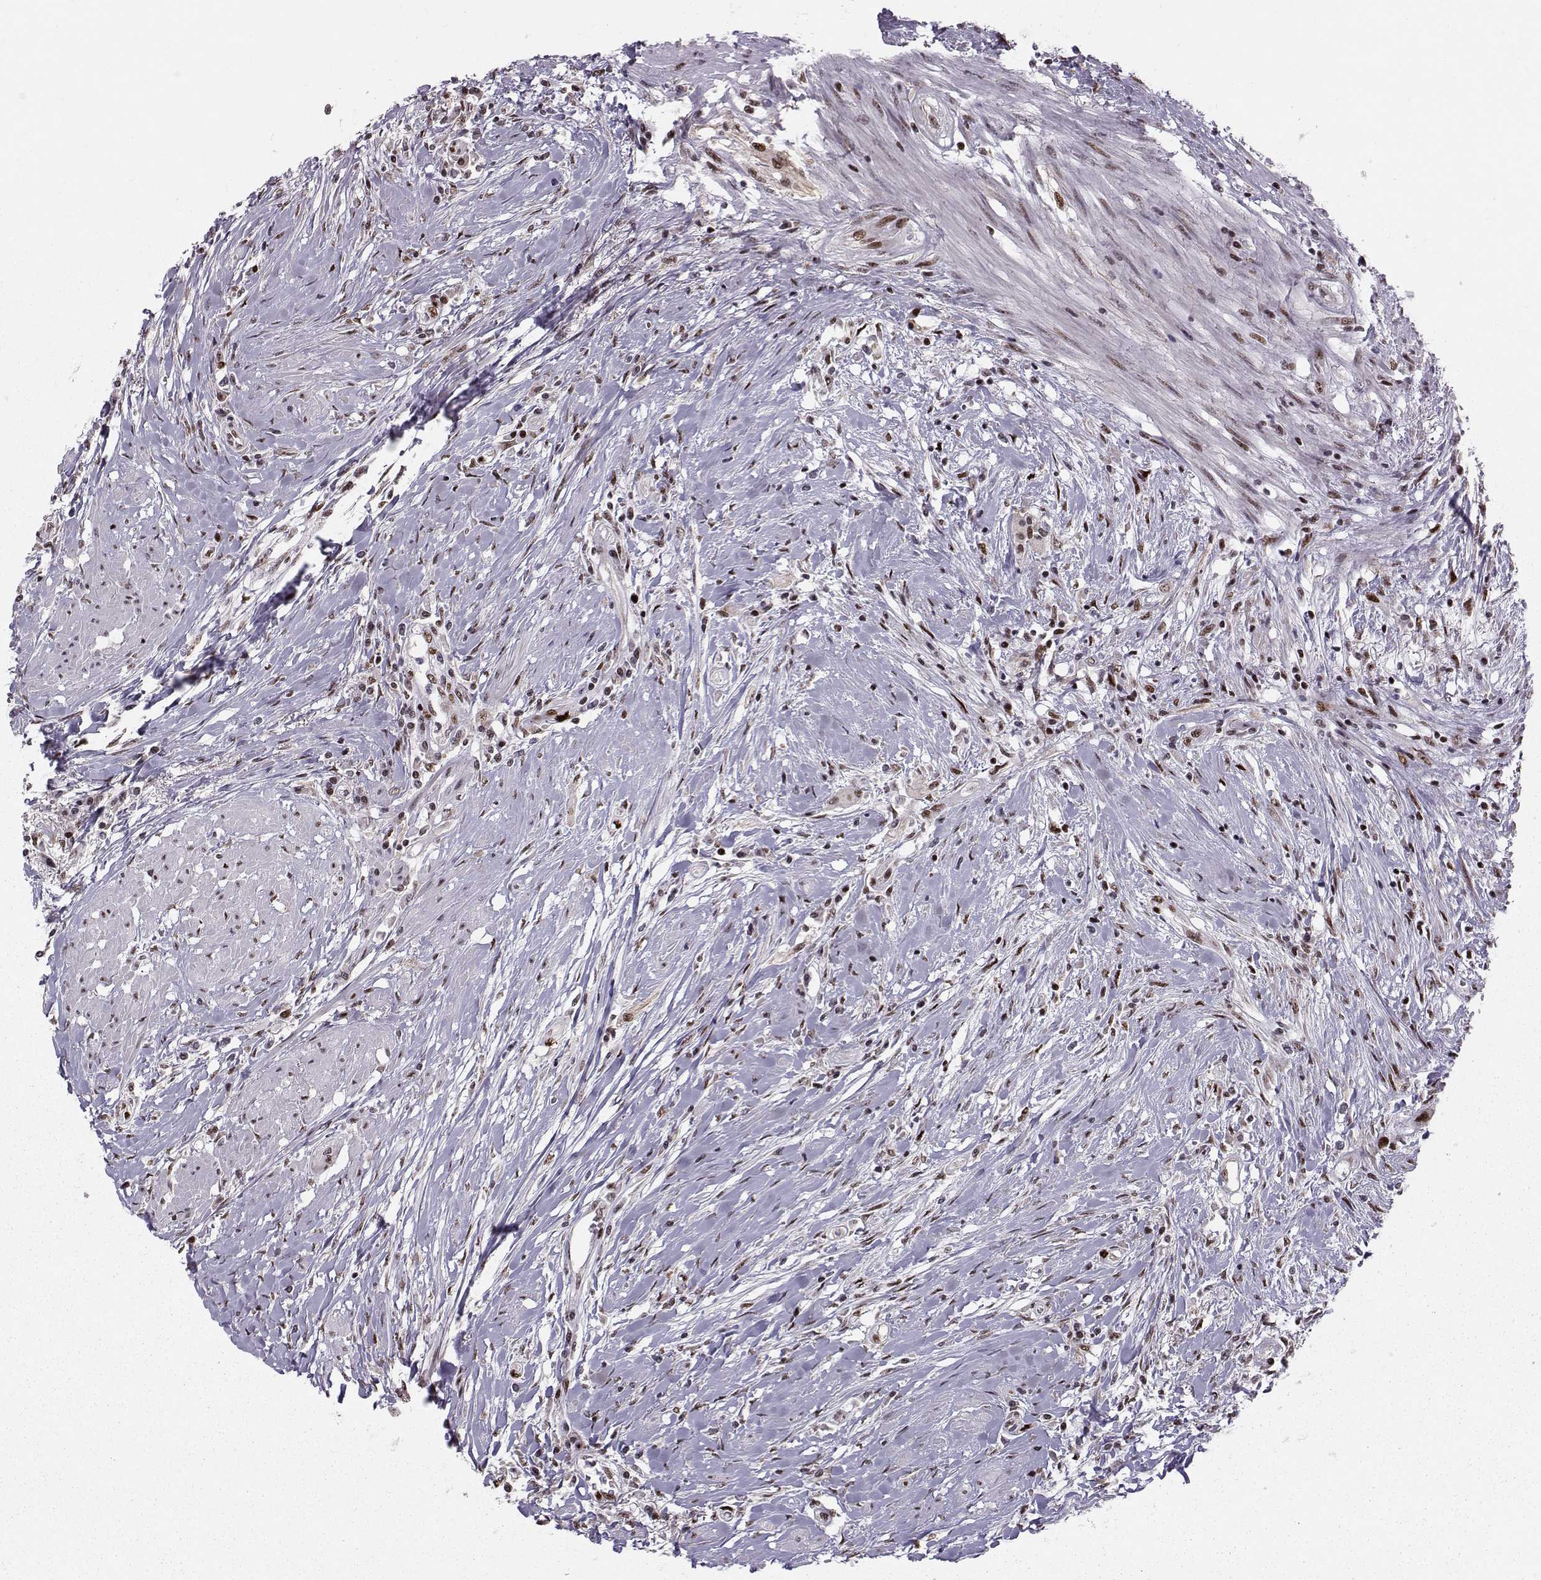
{"staining": {"intensity": "strong", "quantity": ">75%", "location": "nuclear"}, "tissue": "colorectal cancer", "cell_type": "Tumor cells", "image_type": "cancer", "snomed": [{"axis": "morphology", "description": "Adenocarcinoma, NOS"}, {"axis": "topography", "description": "Rectum"}], "caption": "The photomicrograph demonstrates staining of colorectal cancer (adenocarcinoma), revealing strong nuclear protein expression (brown color) within tumor cells. The protein is shown in brown color, while the nuclei are stained blue.", "gene": "SNAPC2", "patient": {"sex": "male", "age": 59}}